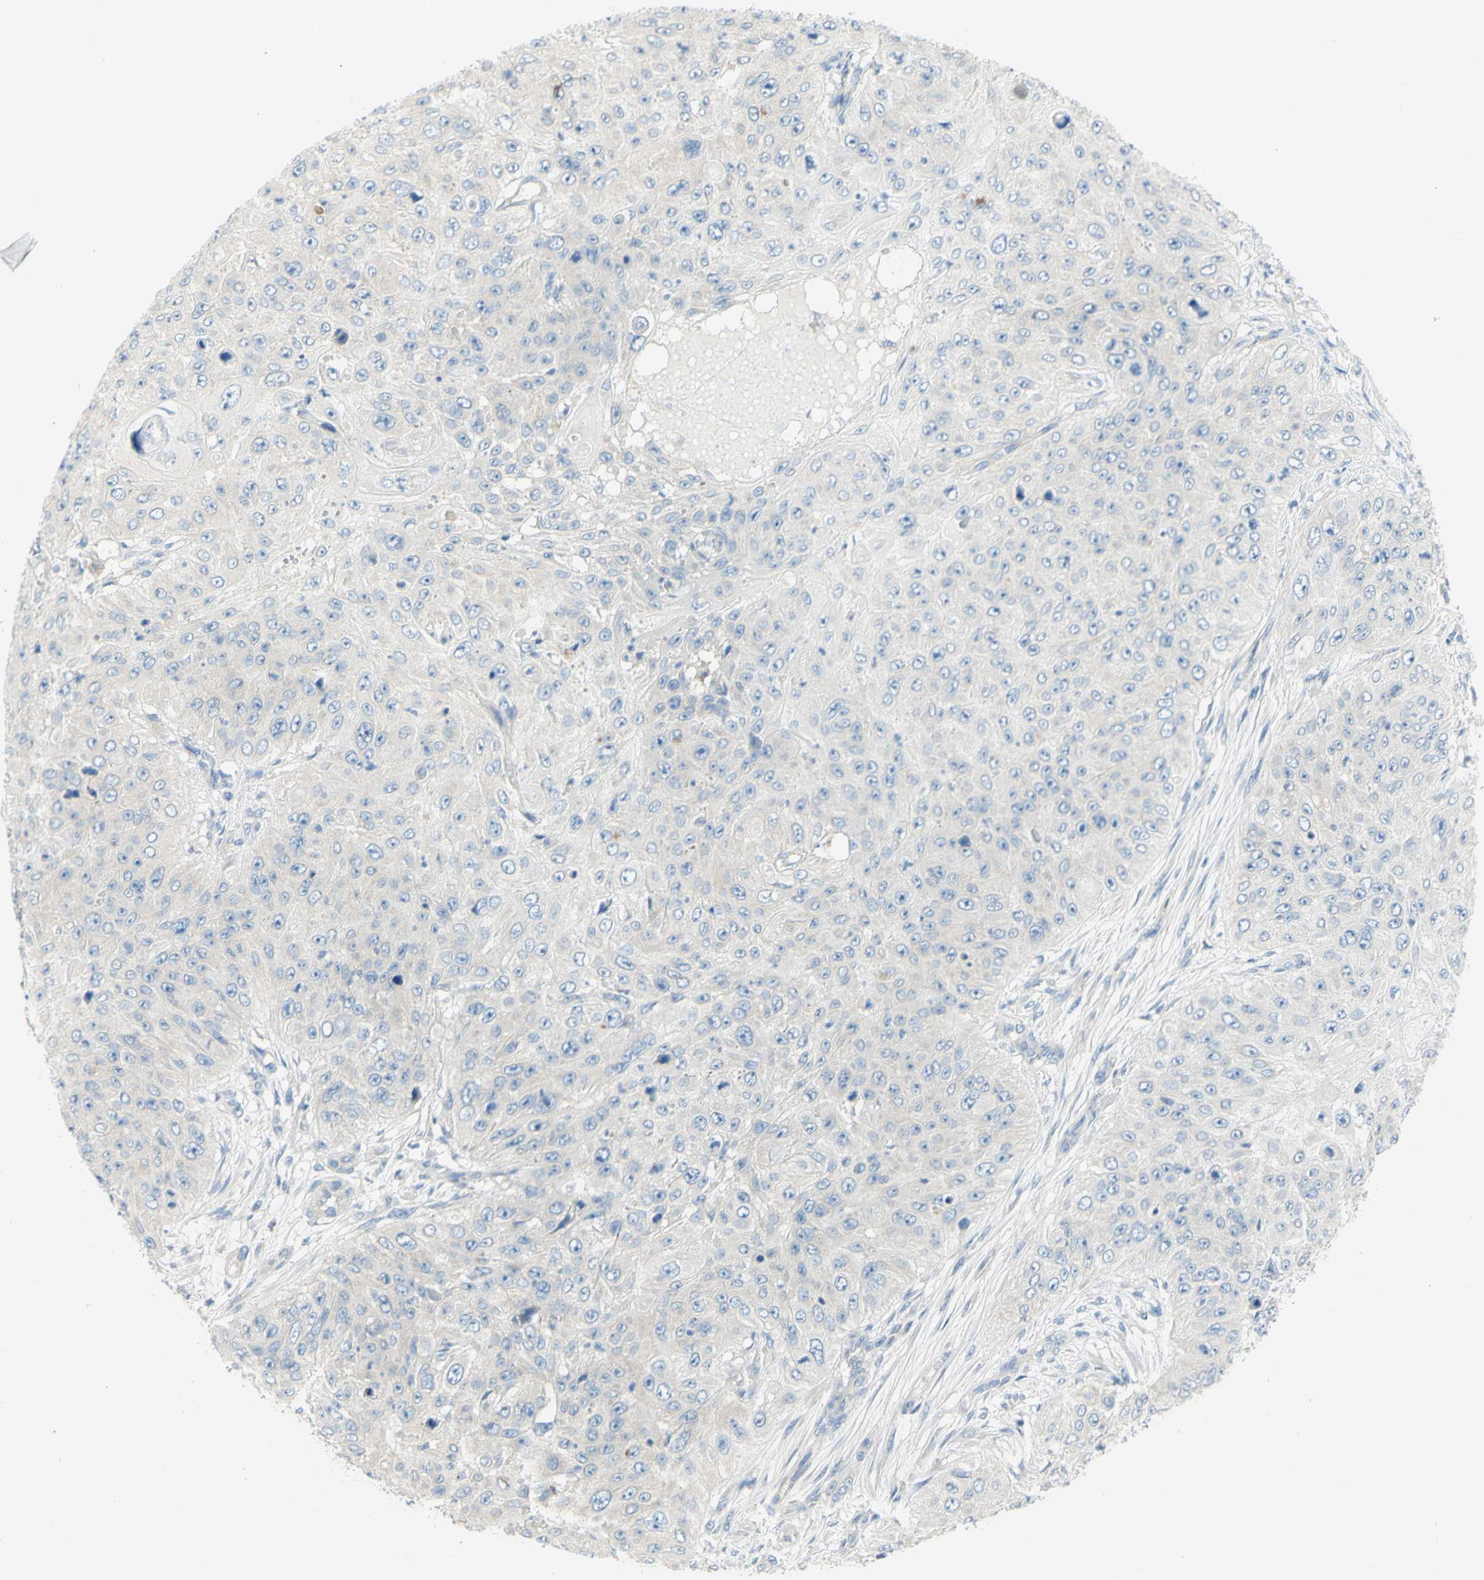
{"staining": {"intensity": "negative", "quantity": "none", "location": "none"}, "tissue": "skin cancer", "cell_type": "Tumor cells", "image_type": "cancer", "snomed": [{"axis": "morphology", "description": "Squamous cell carcinoma, NOS"}, {"axis": "topography", "description": "Skin"}], "caption": "This micrograph is of skin squamous cell carcinoma stained with immunohistochemistry (IHC) to label a protein in brown with the nuclei are counter-stained blue. There is no positivity in tumor cells.", "gene": "GCNT3", "patient": {"sex": "female", "age": 80}}